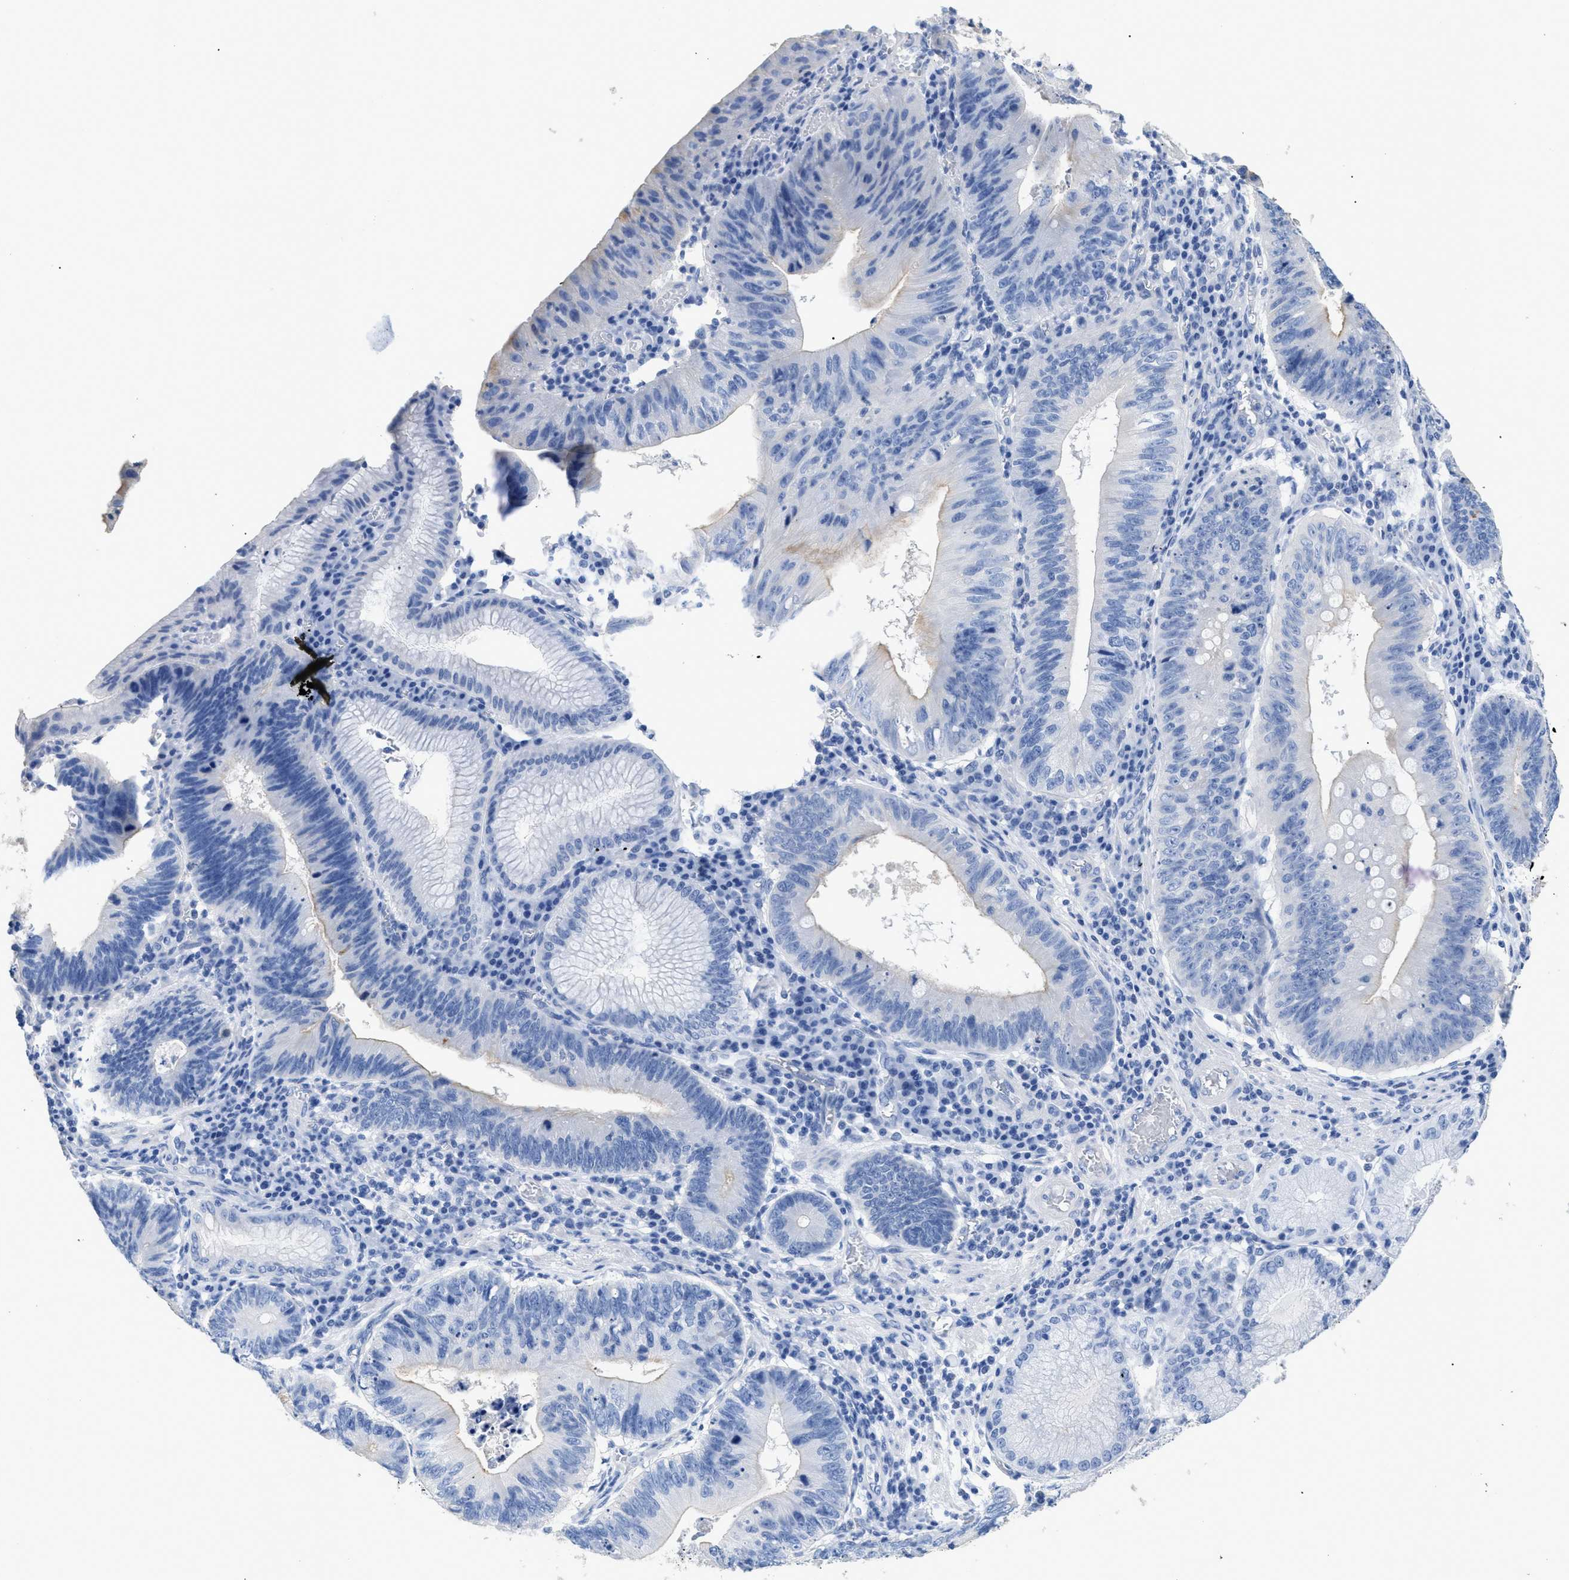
{"staining": {"intensity": "negative", "quantity": "none", "location": "none"}, "tissue": "stomach cancer", "cell_type": "Tumor cells", "image_type": "cancer", "snomed": [{"axis": "morphology", "description": "Adenocarcinoma, NOS"}, {"axis": "topography", "description": "Stomach"}], "caption": "An immunohistochemistry photomicrograph of adenocarcinoma (stomach) is shown. There is no staining in tumor cells of adenocarcinoma (stomach).", "gene": "DLC1", "patient": {"sex": "male", "age": 59}}